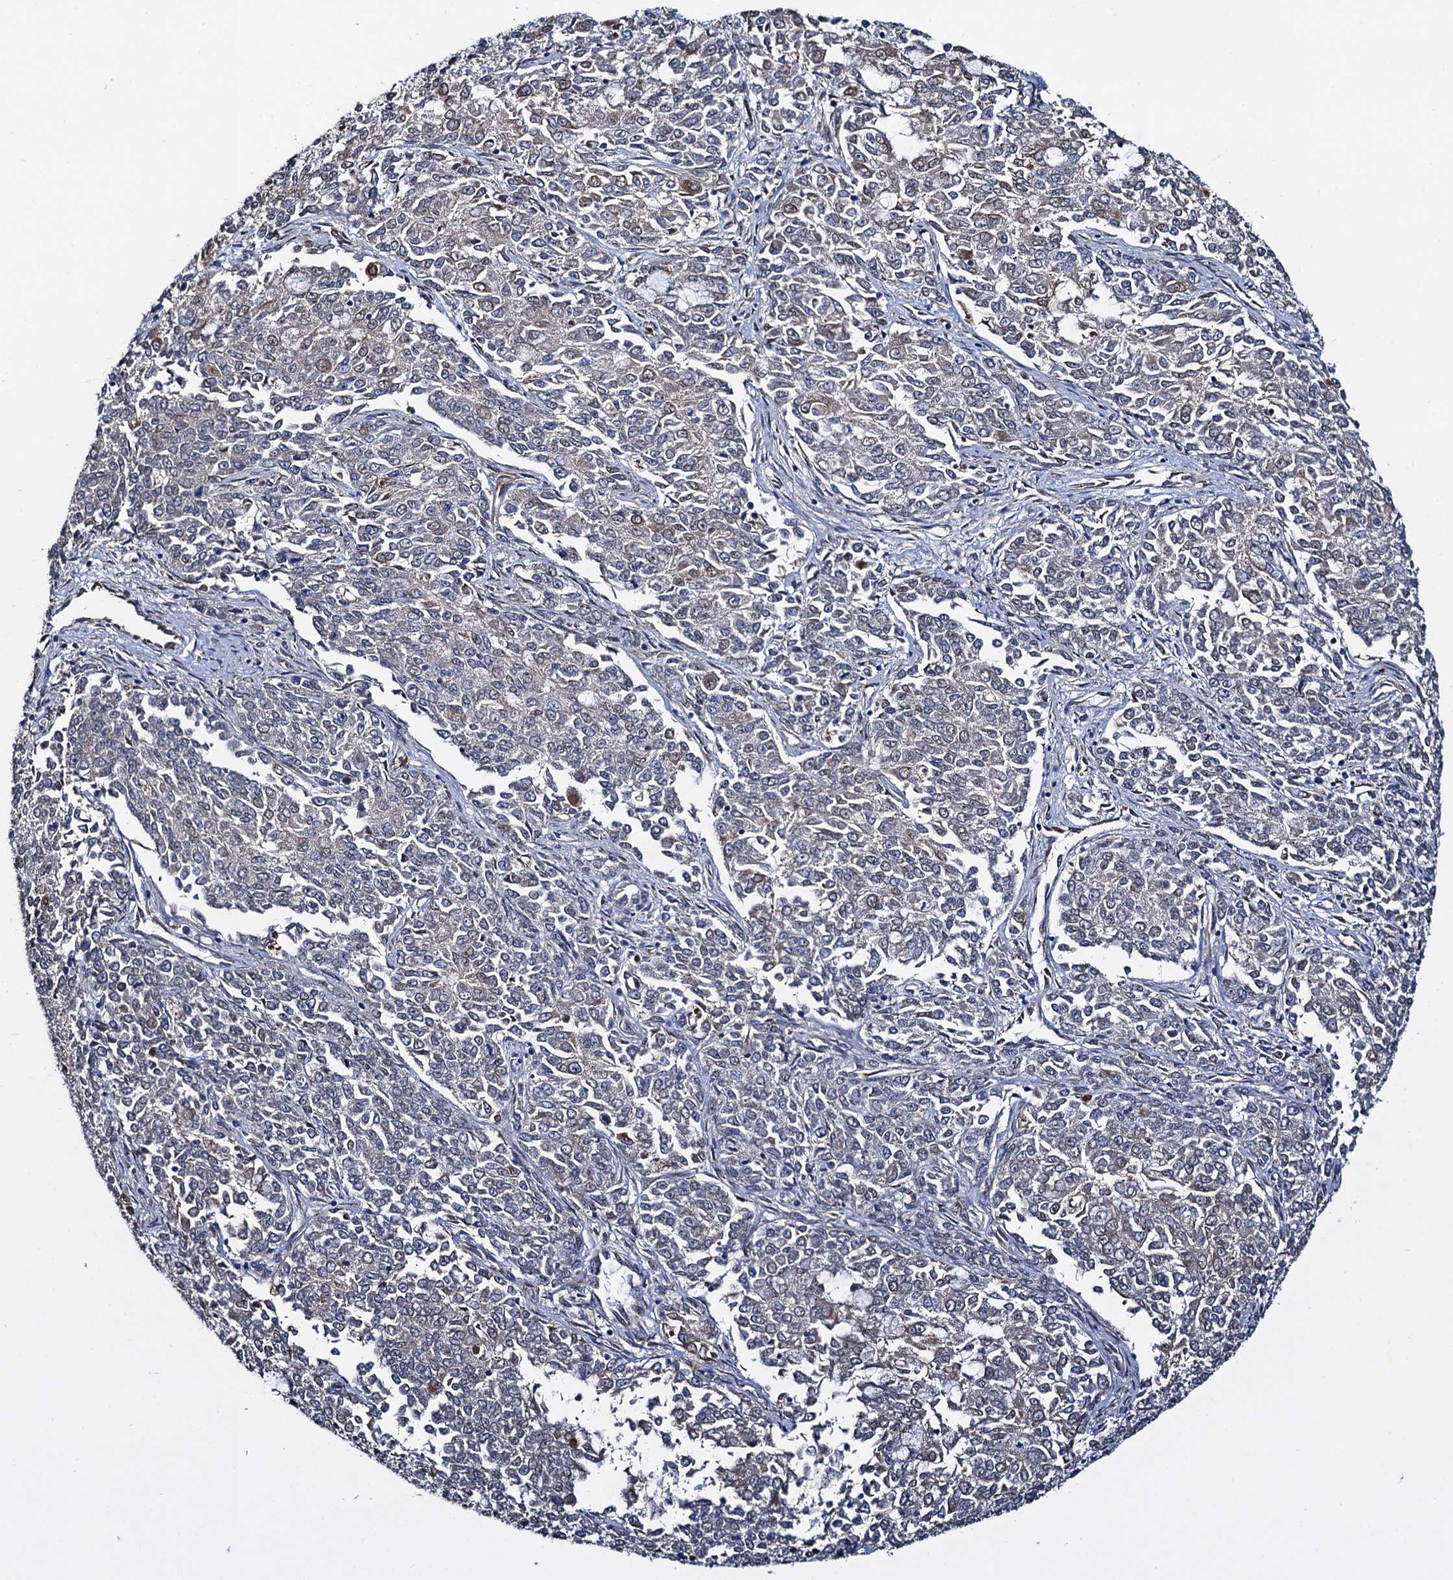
{"staining": {"intensity": "negative", "quantity": "none", "location": "none"}, "tissue": "endometrial cancer", "cell_type": "Tumor cells", "image_type": "cancer", "snomed": [{"axis": "morphology", "description": "Adenocarcinoma, NOS"}, {"axis": "topography", "description": "Endometrium"}], "caption": "This is an immunohistochemistry image of endometrial adenocarcinoma. There is no expression in tumor cells.", "gene": "EVX2", "patient": {"sex": "female", "age": 50}}